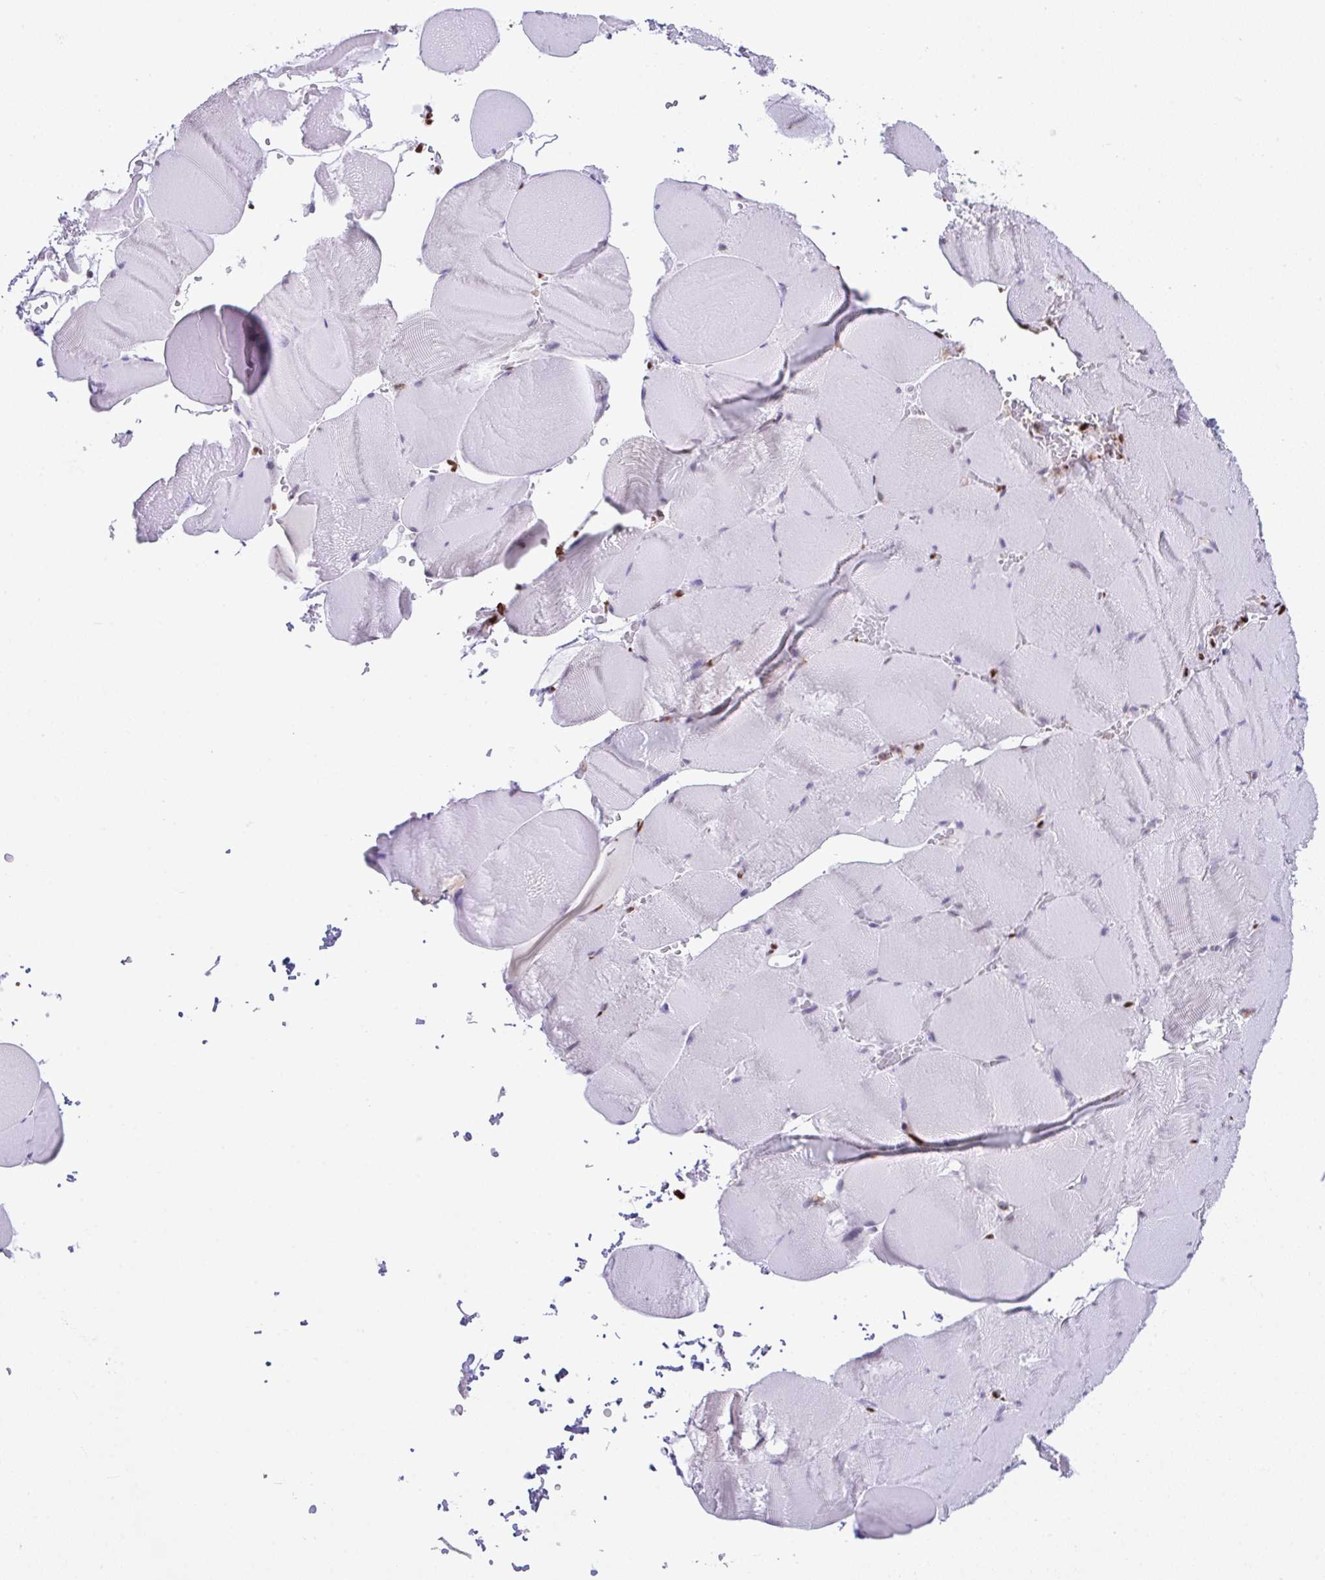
{"staining": {"intensity": "negative", "quantity": "none", "location": "none"}, "tissue": "skeletal muscle", "cell_type": "Myocytes", "image_type": "normal", "snomed": [{"axis": "morphology", "description": "Normal tissue, NOS"}, {"axis": "topography", "description": "Skeletal muscle"}, {"axis": "topography", "description": "Head-Neck"}], "caption": "A photomicrograph of human skeletal muscle is negative for staining in myocytes. The staining was performed using DAB to visualize the protein expression in brown, while the nuclei were stained in blue with hematoxylin (Magnification: 20x).", "gene": "BTBD10", "patient": {"sex": "male", "age": 66}}